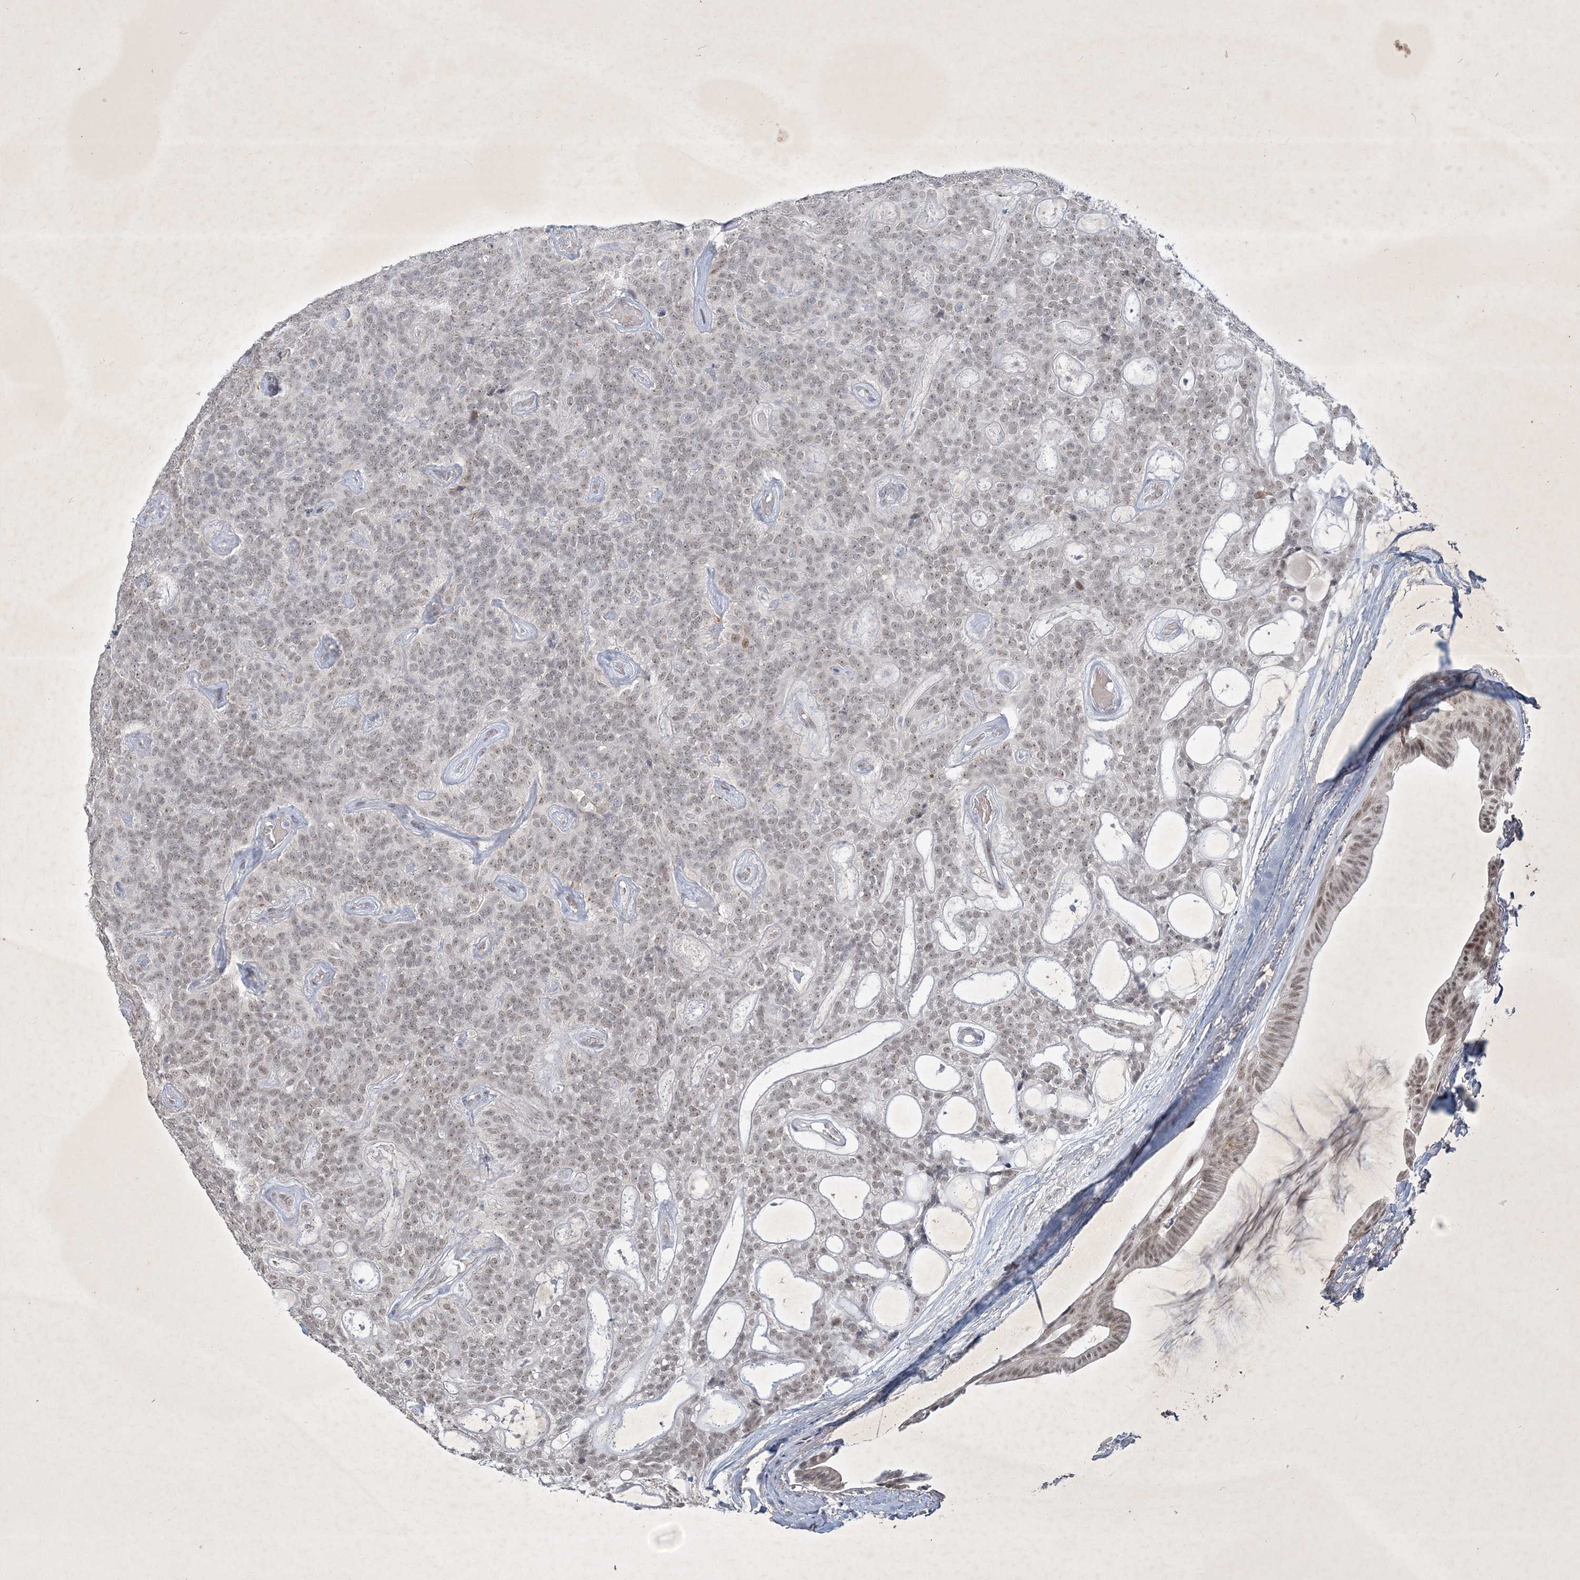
{"staining": {"intensity": "weak", "quantity": "25%-75%", "location": "nuclear"}, "tissue": "head and neck cancer", "cell_type": "Tumor cells", "image_type": "cancer", "snomed": [{"axis": "morphology", "description": "Adenocarcinoma, NOS"}, {"axis": "topography", "description": "Head-Neck"}], "caption": "Weak nuclear protein staining is seen in about 25%-75% of tumor cells in head and neck cancer (adenocarcinoma).", "gene": "ZBTB9", "patient": {"sex": "male", "age": 66}}